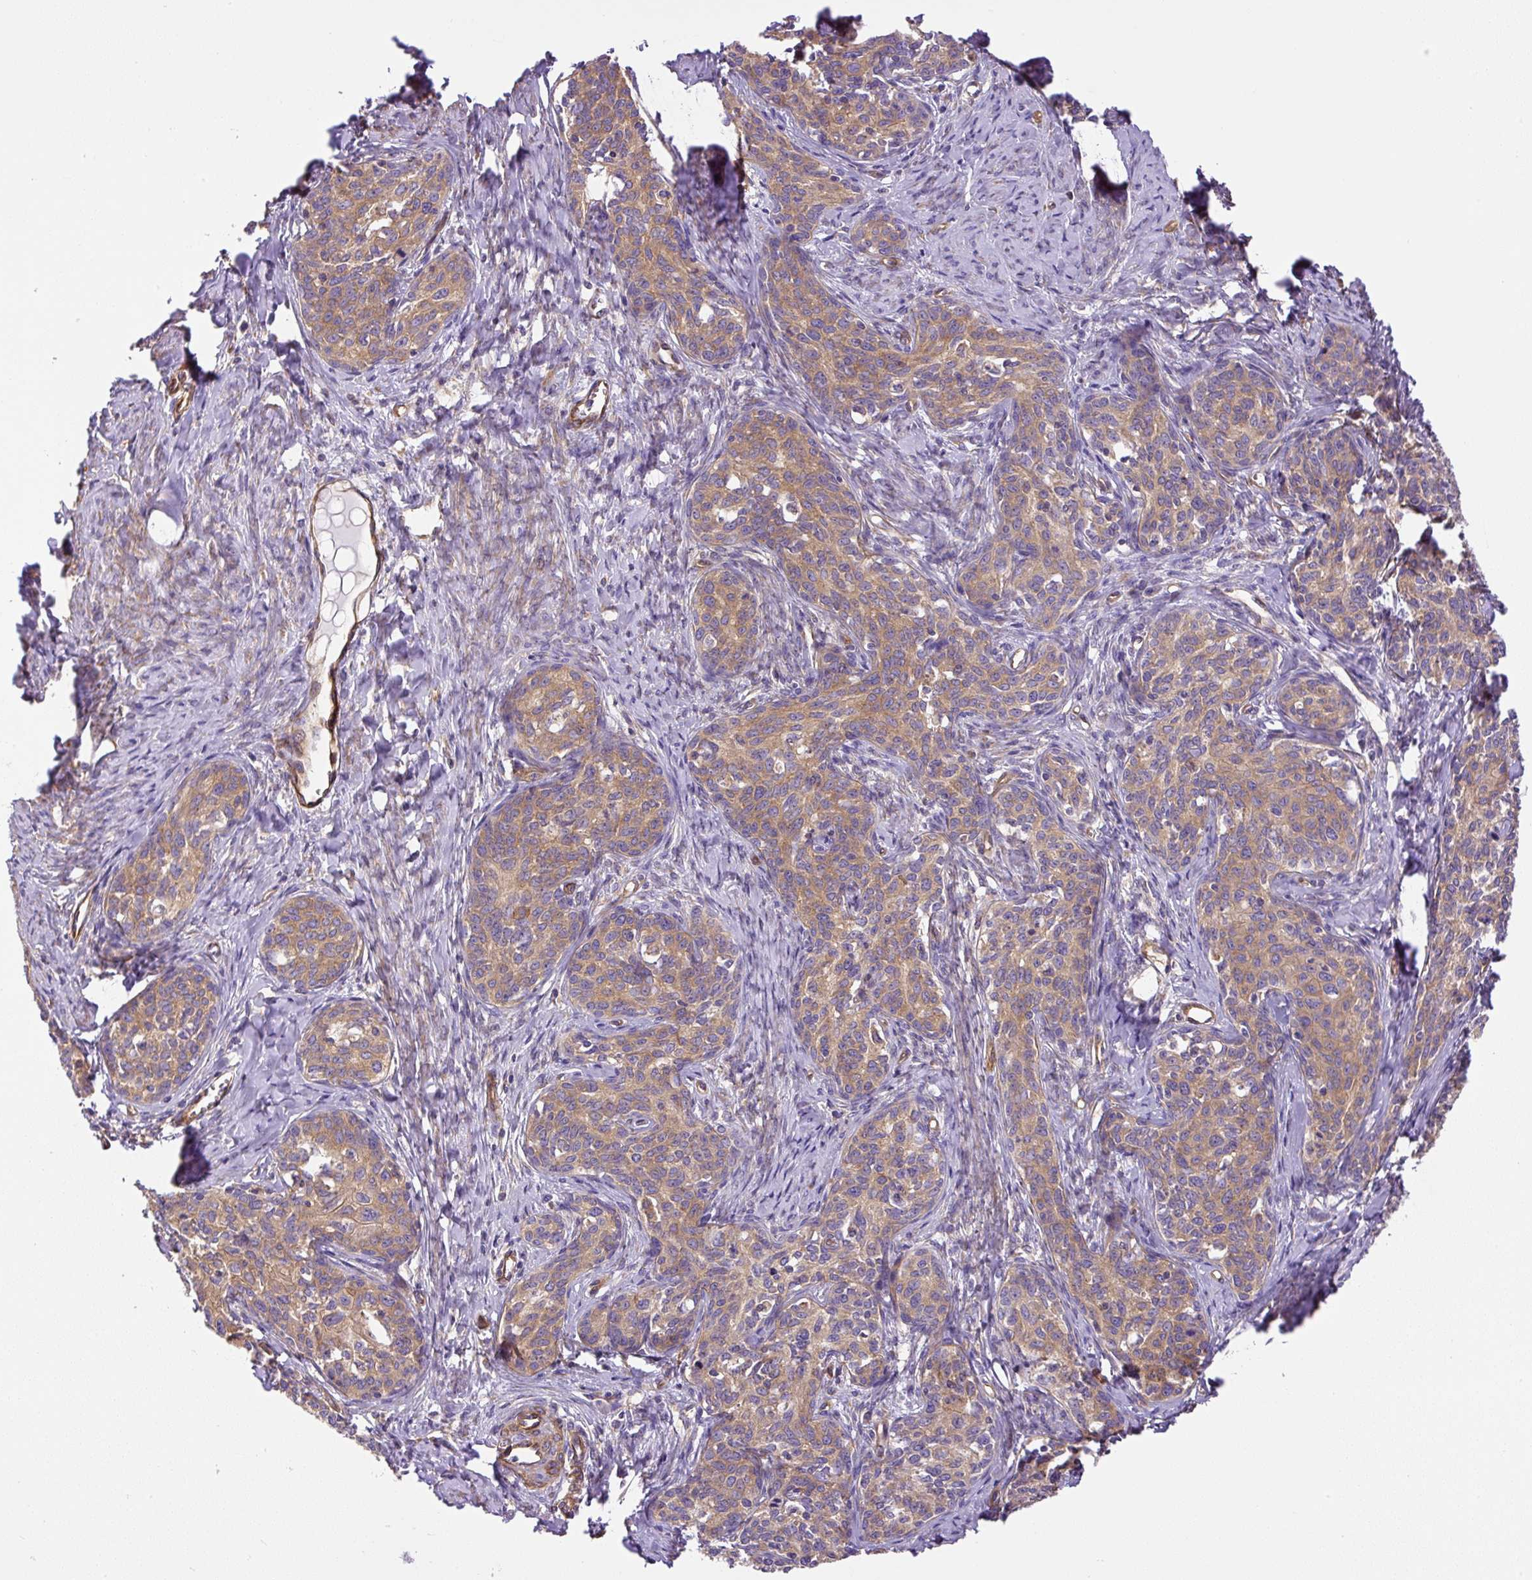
{"staining": {"intensity": "moderate", "quantity": "25%-75%", "location": "cytoplasmic/membranous"}, "tissue": "cervical cancer", "cell_type": "Tumor cells", "image_type": "cancer", "snomed": [{"axis": "morphology", "description": "Squamous cell carcinoma, NOS"}, {"axis": "morphology", "description": "Adenocarcinoma, NOS"}, {"axis": "topography", "description": "Cervix"}], "caption": "A high-resolution micrograph shows IHC staining of cervical cancer, which displays moderate cytoplasmic/membranous staining in about 25%-75% of tumor cells.", "gene": "DCTN1", "patient": {"sex": "female", "age": 52}}